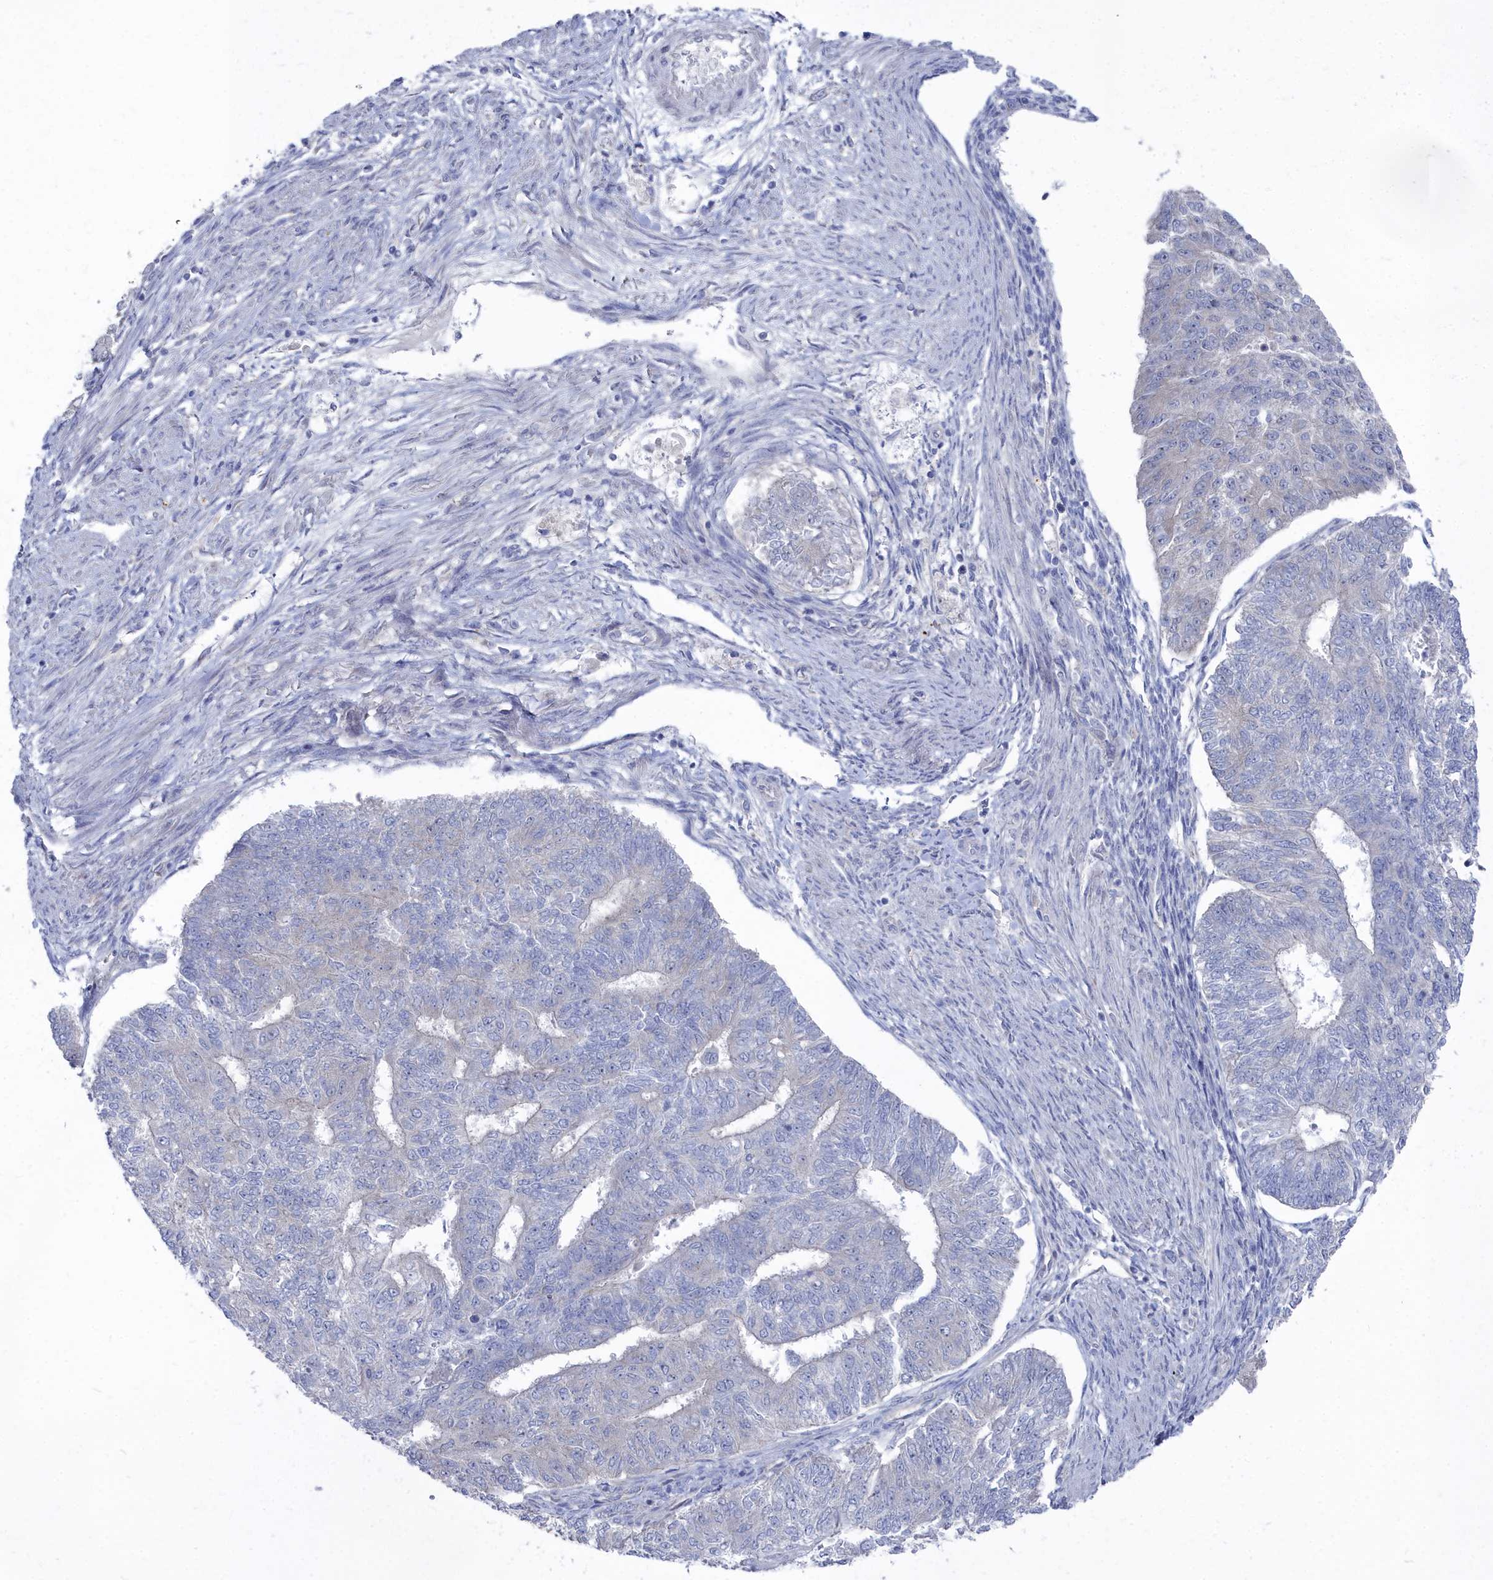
{"staining": {"intensity": "negative", "quantity": "none", "location": "none"}, "tissue": "endometrial cancer", "cell_type": "Tumor cells", "image_type": "cancer", "snomed": [{"axis": "morphology", "description": "Adenocarcinoma, NOS"}, {"axis": "topography", "description": "Endometrium"}], "caption": "This is an IHC photomicrograph of adenocarcinoma (endometrial). There is no staining in tumor cells.", "gene": "CCDC149", "patient": {"sex": "female", "age": 32}}